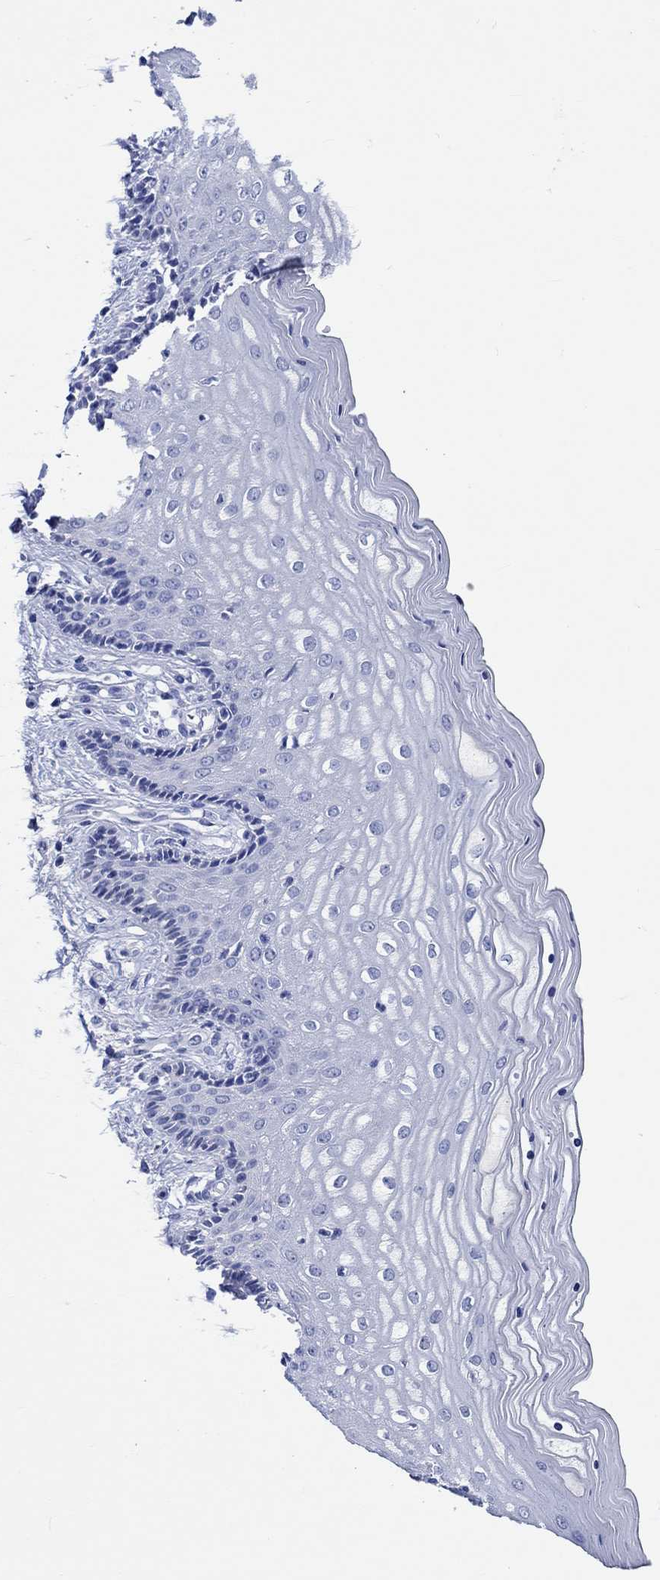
{"staining": {"intensity": "negative", "quantity": "none", "location": "none"}, "tissue": "vagina", "cell_type": "Squamous epithelial cells", "image_type": "normal", "snomed": [{"axis": "morphology", "description": "Normal tissue, NOS"}, {"axis": "topography", "description": "Vagina"}], "caption": "Immunohistochemistry histopathology image of benign human vagina stained for a protein (brown), which demonstrates no positivity in squamous epithelial cells. Brightfield microscopy of immunohistochemistry (IHC) stained with DAB (3,3'-diaminobenzidine) (brown) and hematoxylin (blue), captured at high magnification.", "gene": "SHISA4", "patient": {"sex": "female", "age": 45}}